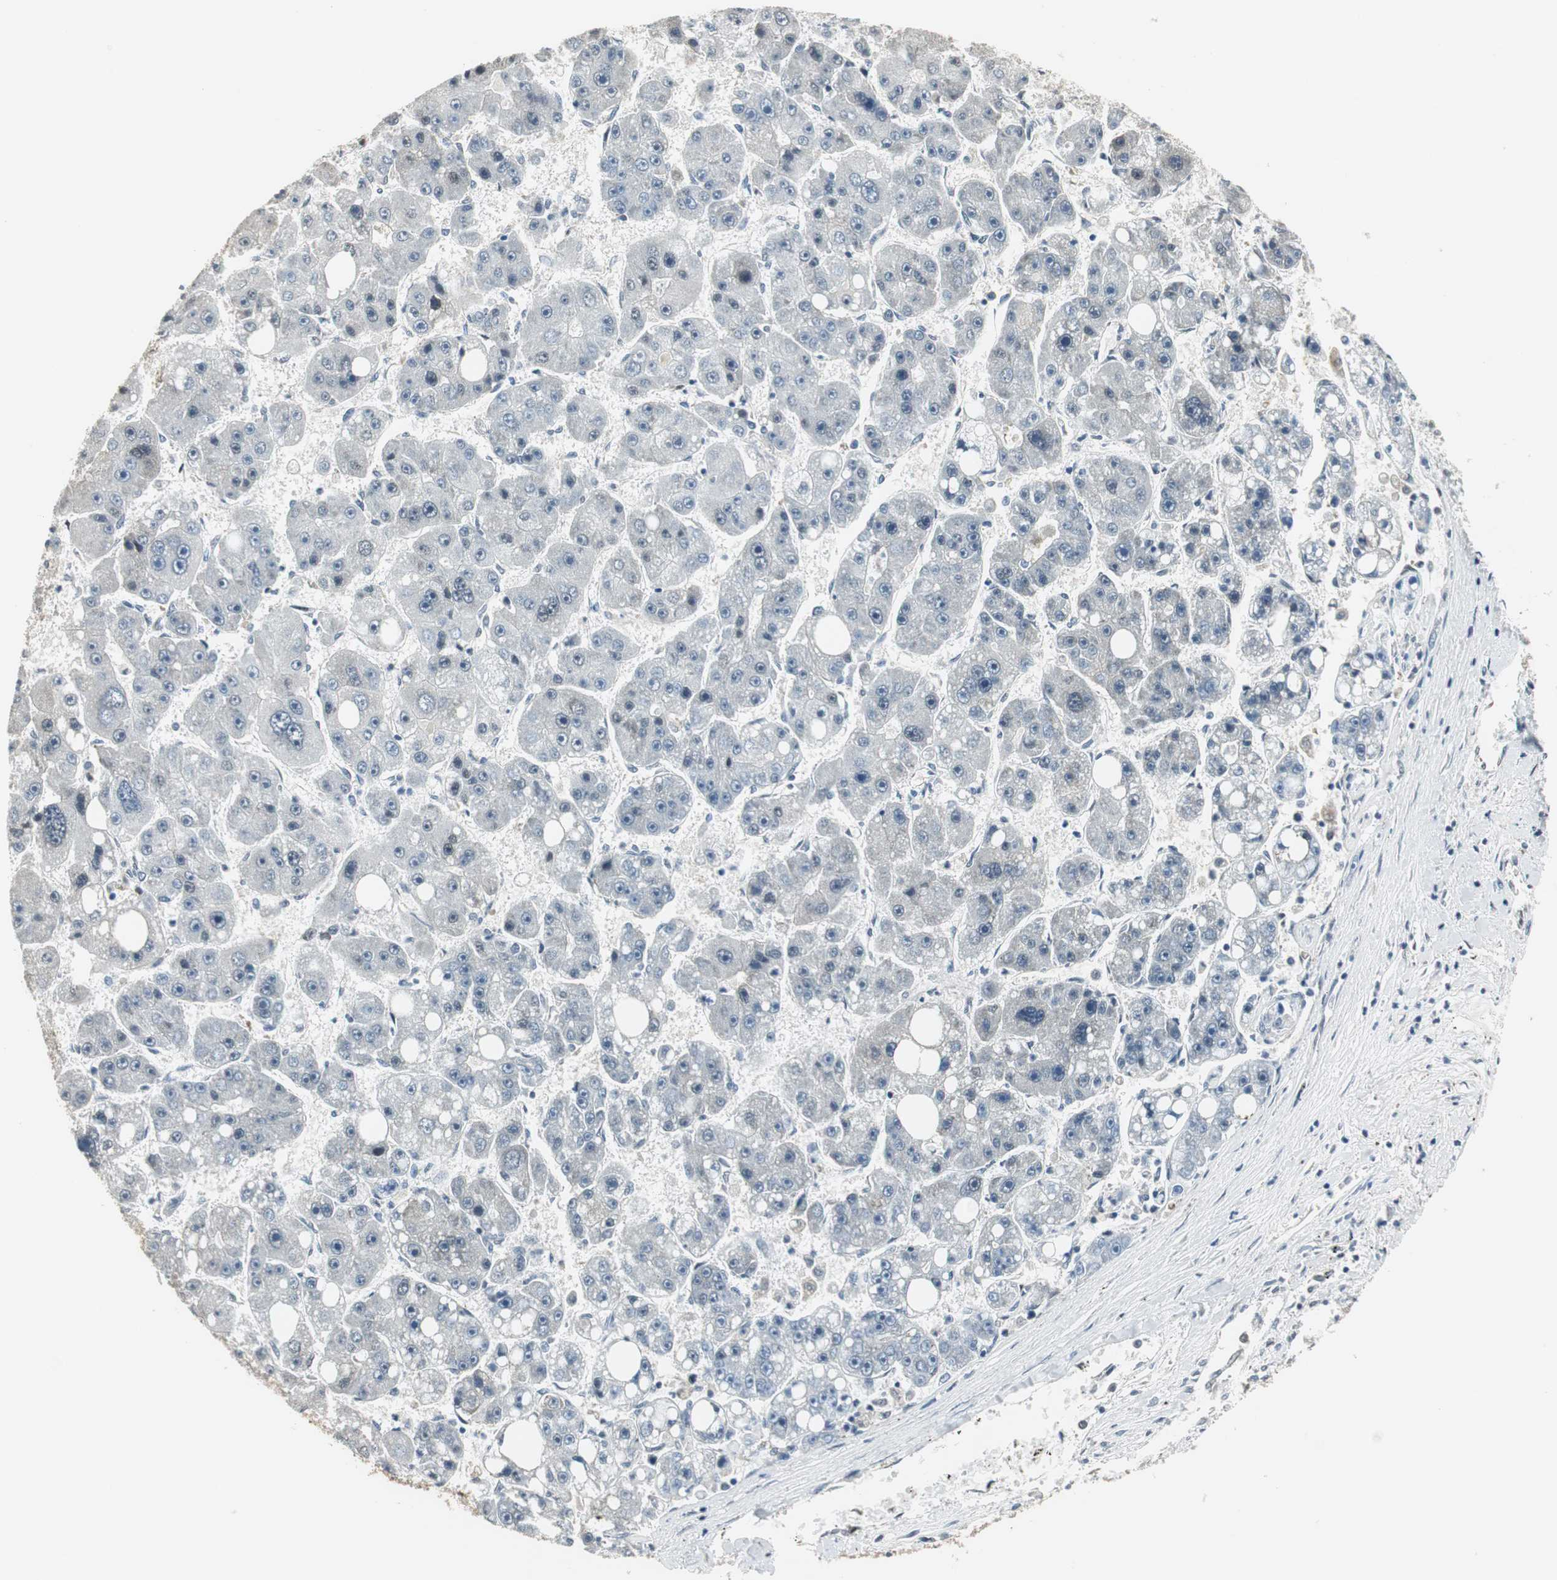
{"staining": {"intensity": "negative", "quantity": "none", "location": "none"}, "tissue": "liver cancer", "cell_type": "Tumor cells", "image_type": "cancer", "snomed": [{"axis": "morphology", "description": "Carcinoma, Hepatocellular, NOS"}, {"axis": "topography", "description": "Liver"}], "caption": "Hepatocellular carcinoma (liver) was stained to show a protein in brown. There is no significant positivity in tumor cells.", "gene": "CCT5", "patient": {"sex": "female", "age": 61}}